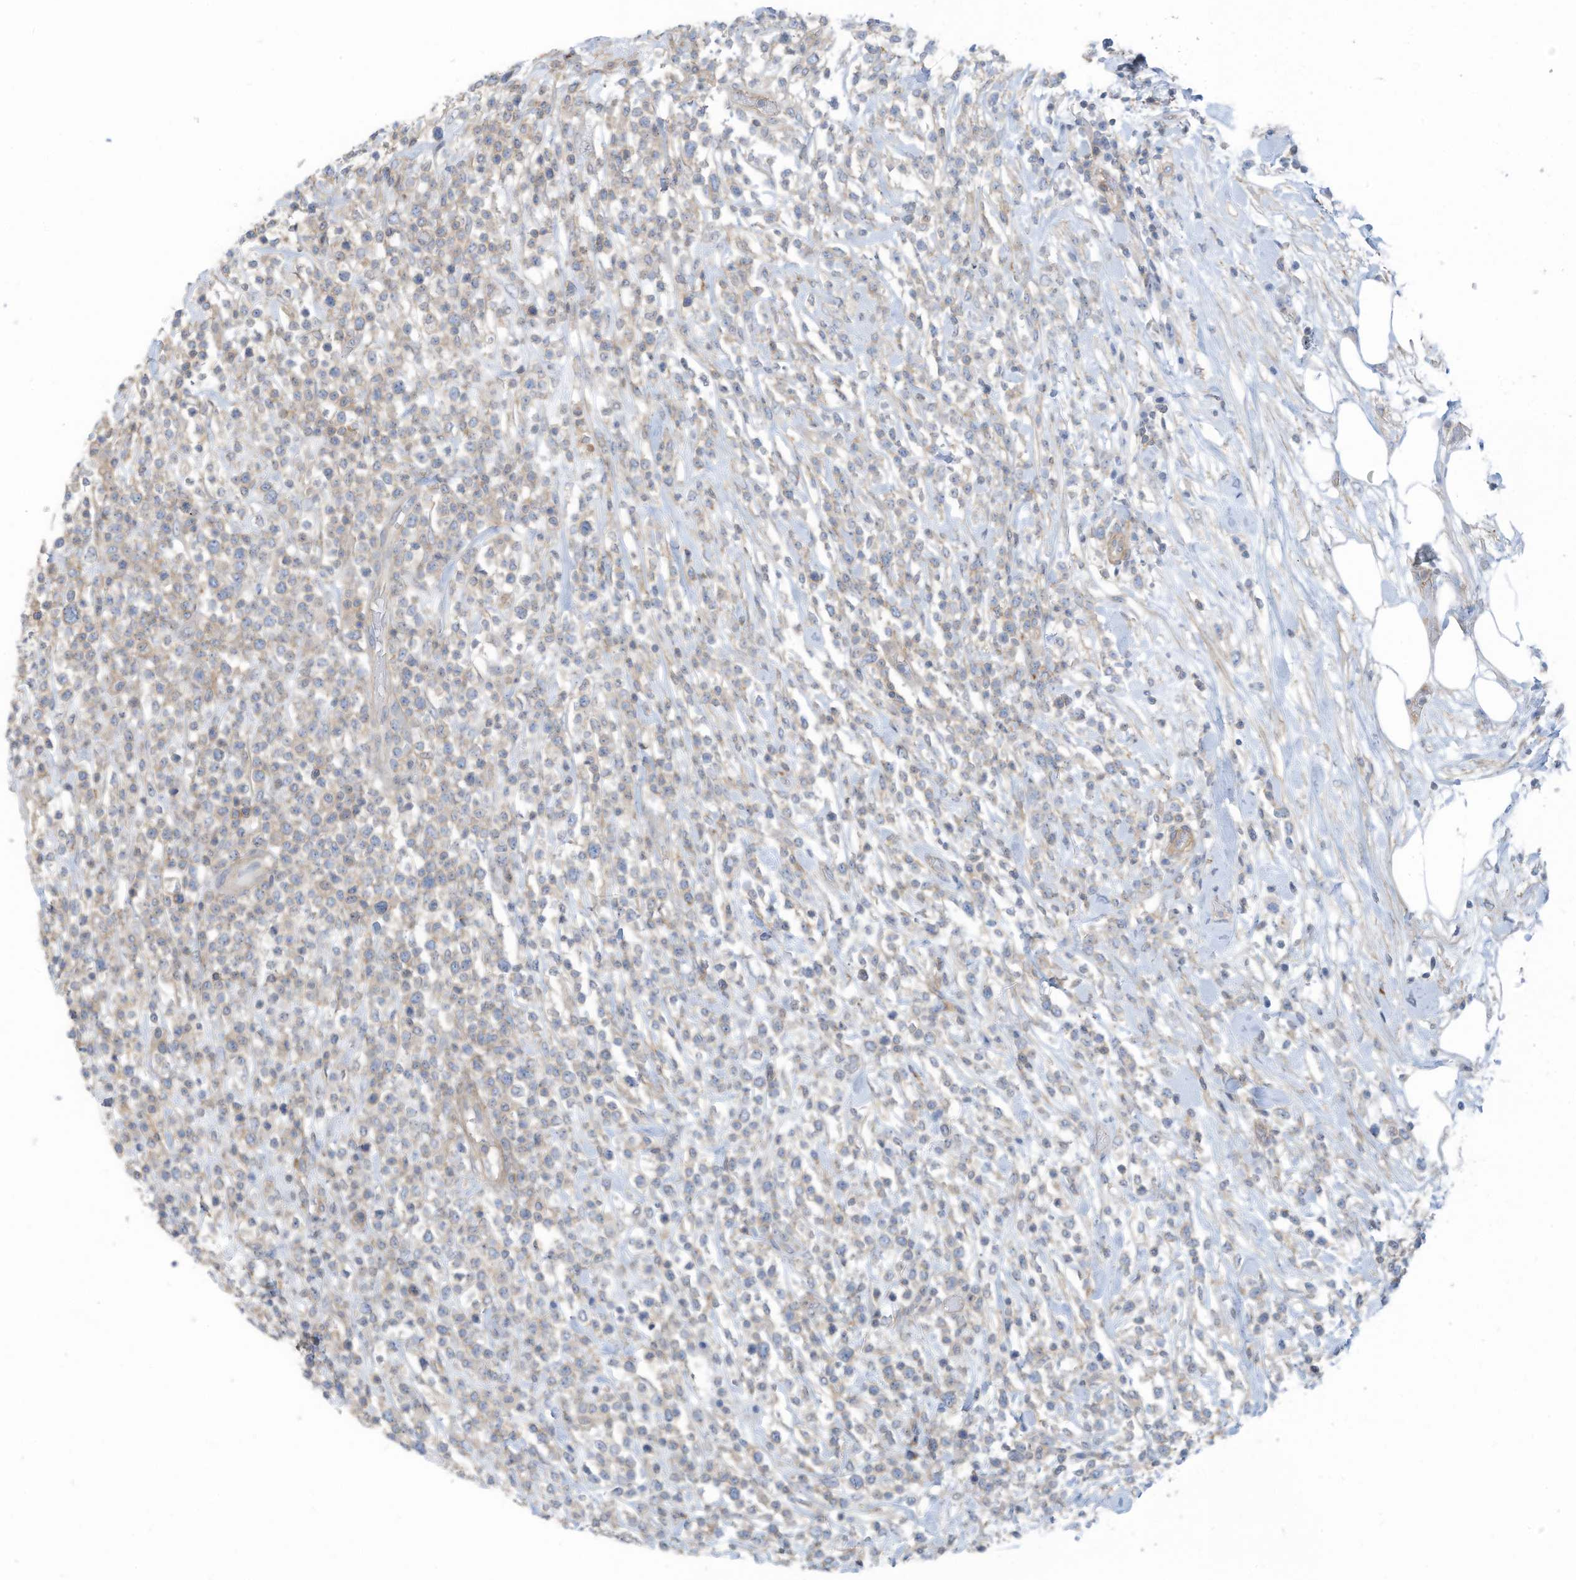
{"staining": {"intensity": "weak", "quantity": "<25%", "location": "cytoplasmic/membranous"}, "tissue": "lymphoma", "cell_type": "Tumor cells", "image_type": "cancer", "snomed": [{"axis": "morphology", "description": "Malignant lymphoma, non-Hodgkin's type, High grade"}, {"axis": "topography", "description": "Colon"}], "caption": "Human lymphoma stained for a protein using immunohistochemistry reveals no expression in tumor cells.", "gene": "ZNF846", "patient": {"sex": "female", "age": 53}}